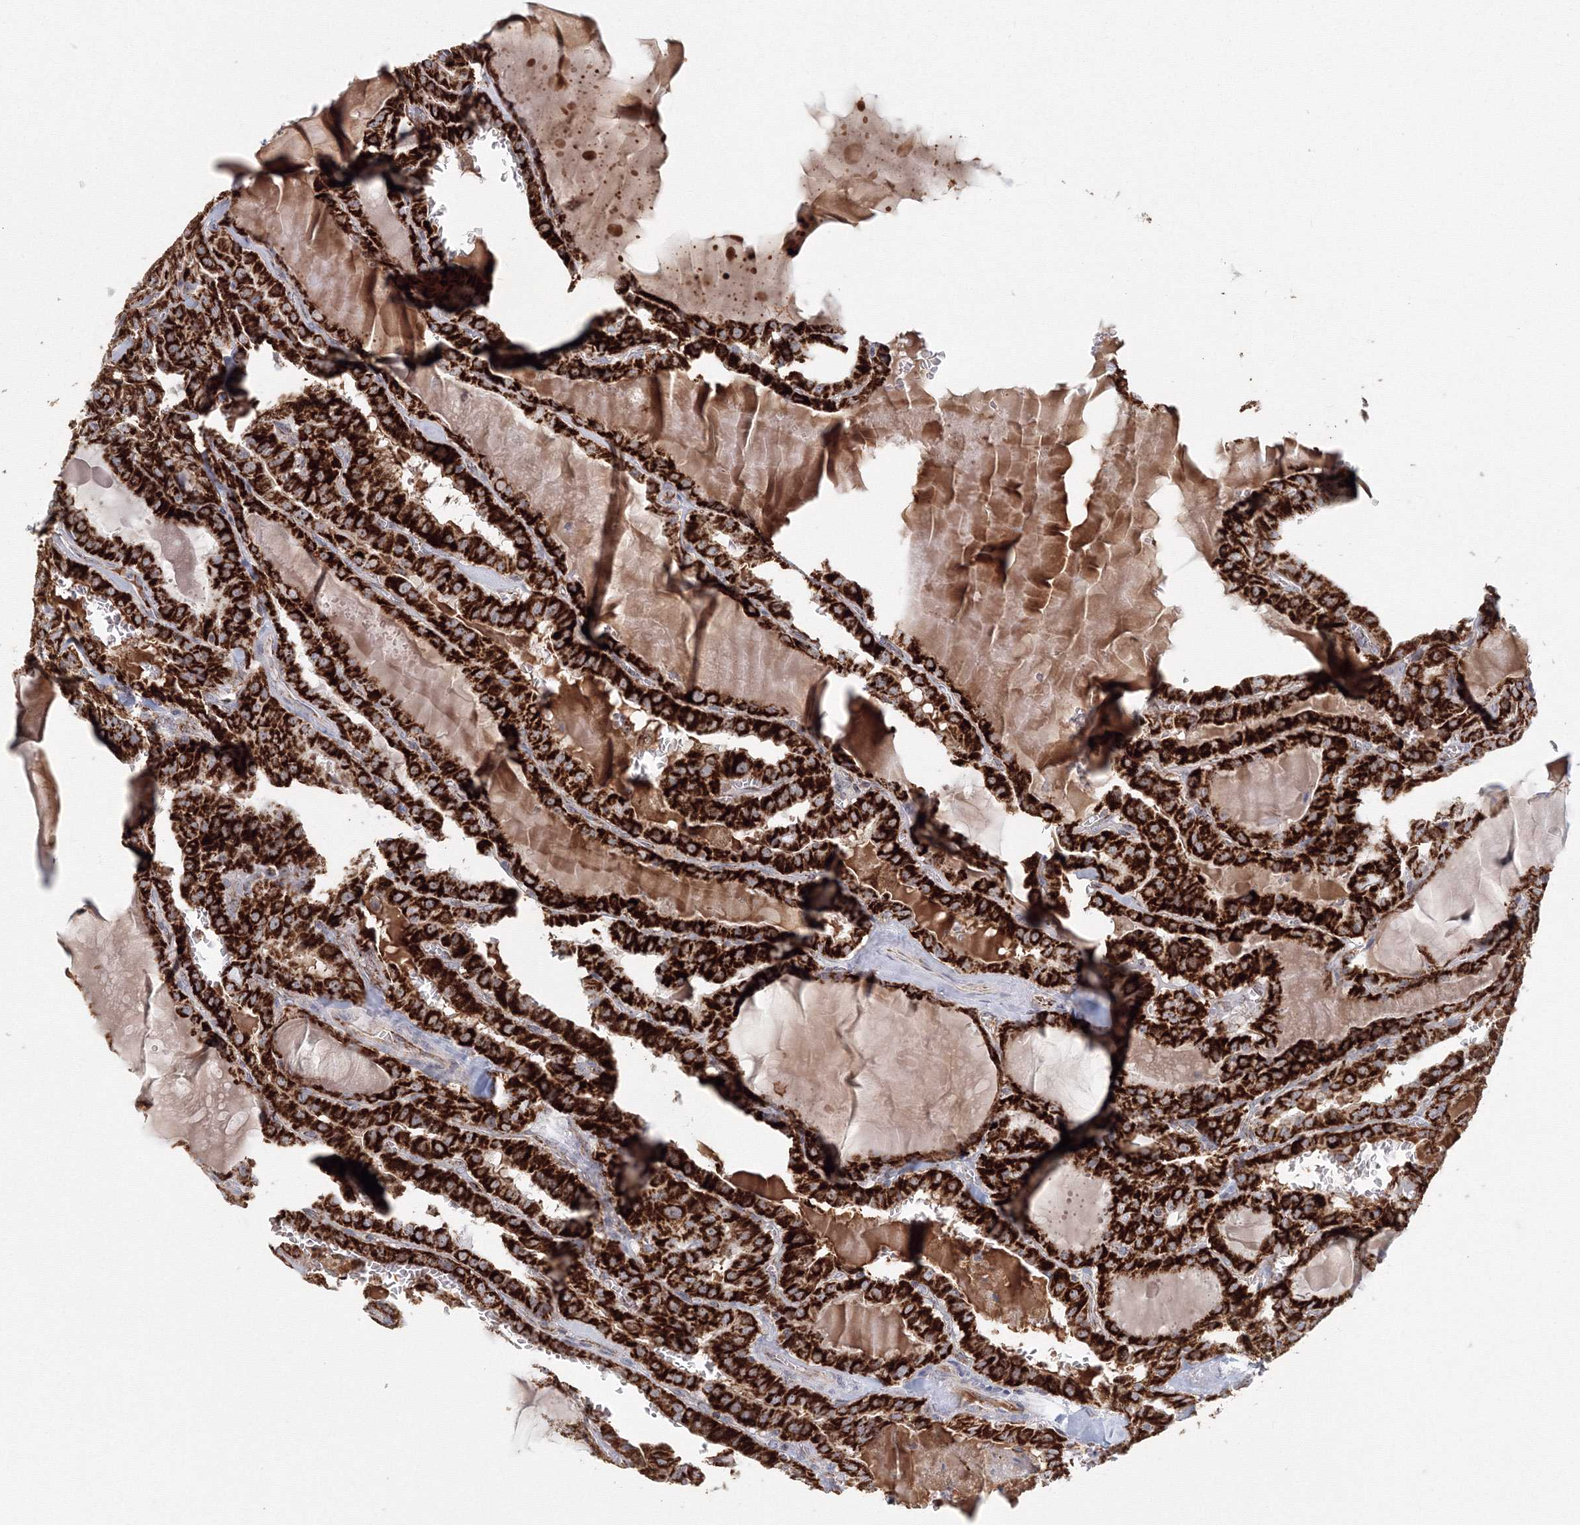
{"staining": {"intensity": "strong", "quantity": ">75%", "location": "cytoplasmic/membranous"}, "tissue": "thyroid cancer", "cell_type": "Tumor cells", "image_type": "cancer", "snomed": [{"axis": "morphology", "description": "Papillary adenocarcinoma, NOS"}, {"axis": "topography", "description": "Thyroid gland"}], "caption": "IHC of thyroid cancer displays high levels of strong cytoplasmic/membranous staining in about >75% of tumor cells.", "gene": "GRPEL1", "patient": {"sex": "male", "age": 52}}